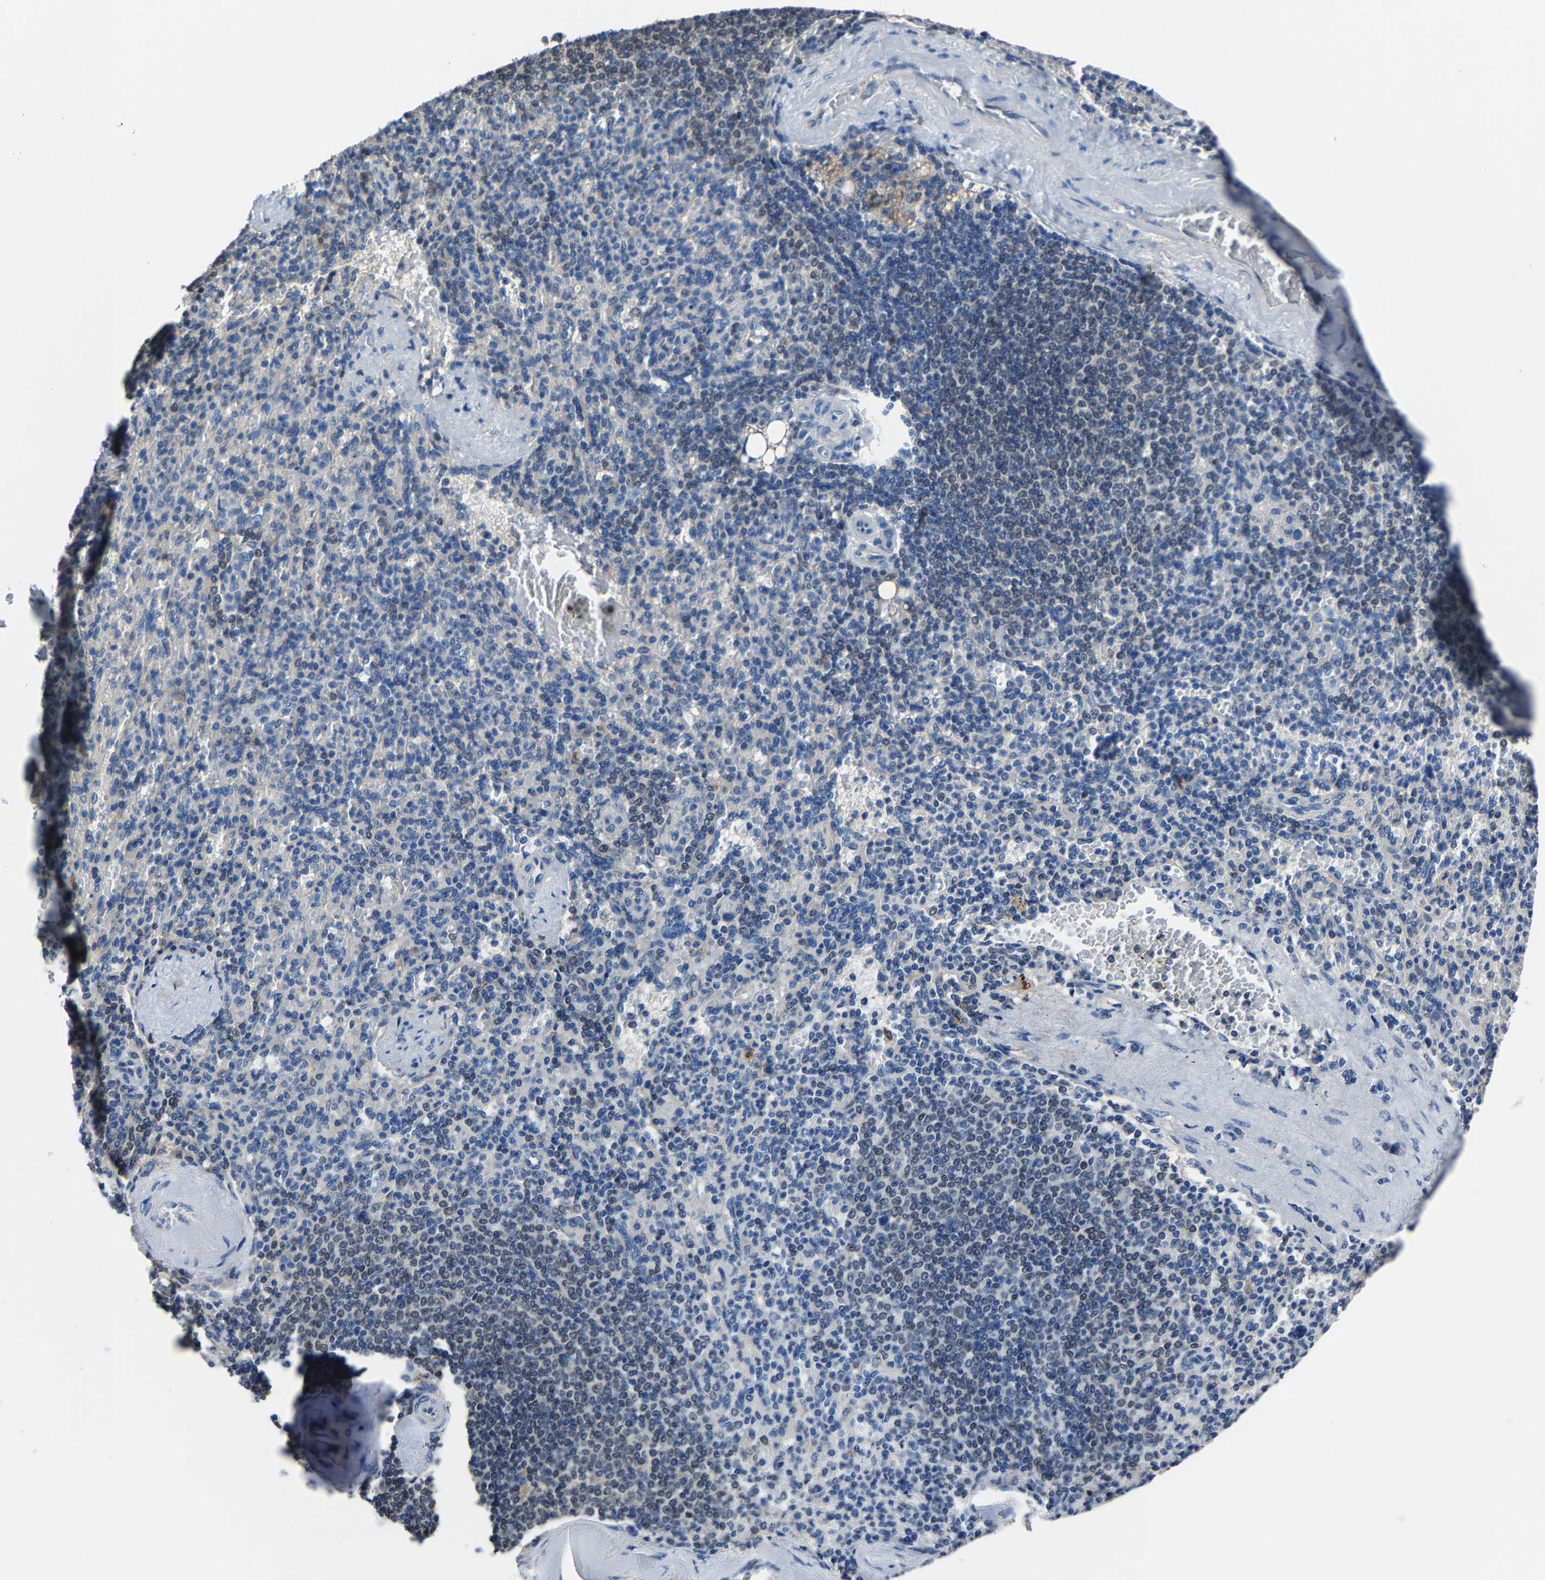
{"staining": {"intensity": "negative", "quantity": "none", "location": "none"}, "tissue": "spleen", "cell_type": "Cells in red pulp", "image_type": "normal", "snomed": [{"axis": "morphology", "description": "Normal tissue, NOS"}, {"axis": "topography", "description": "Spleen"}], "caption": "DAB immunohistochemical staining of unremarkable spleen shows no significant expression in cells in red pulp. Nuclei are stained in blue.", "gene": "STRBP", "patient": {"sex": "female", "age": 74}}